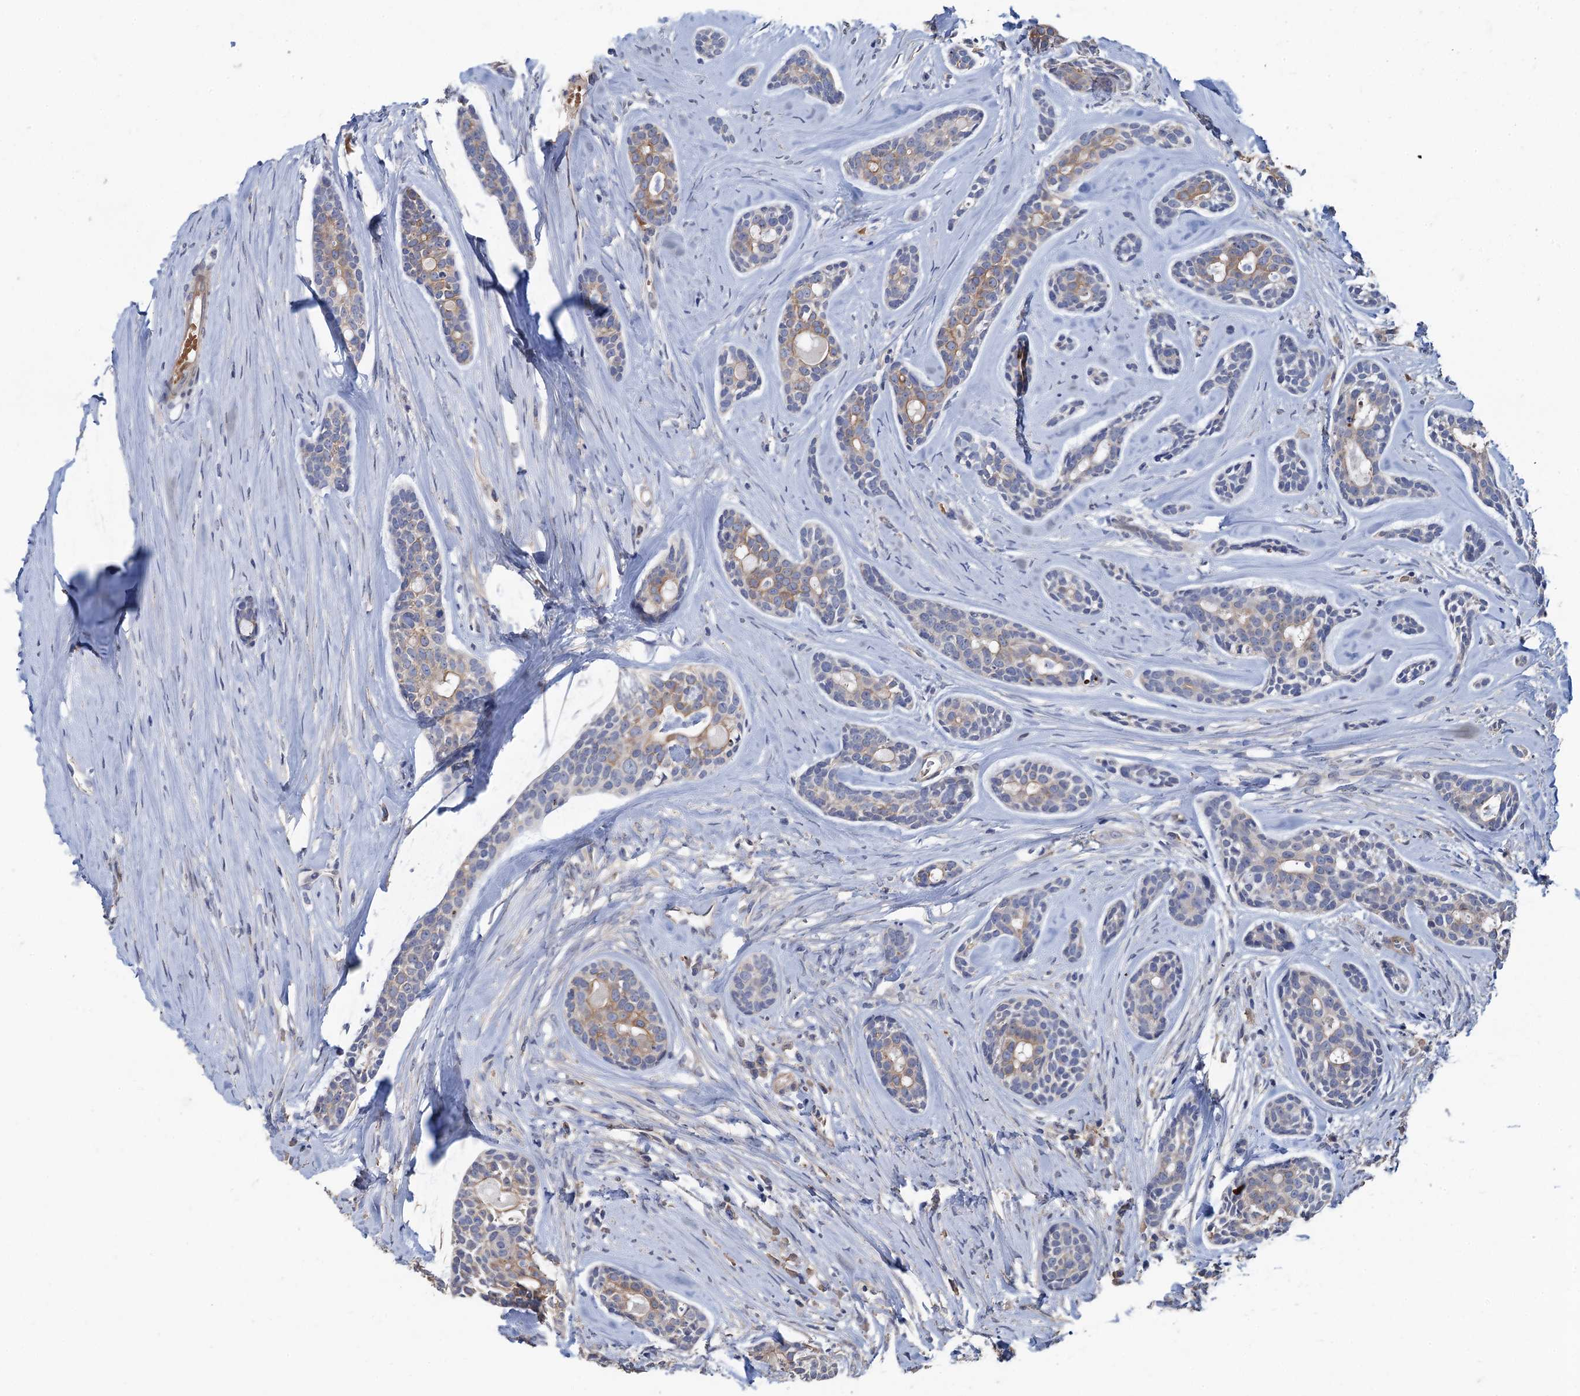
{"staining": {"intensity": "weak", "quantity": "25%-75%", "location": "cytoplasmic/membranous"}, "tissue": "head and neck cancer", "cell_type": "Tumor cells", "image_type": "cancer", "snomed": [{"axis": "morphology", "description": "Adenocarcinoma, NOS"}, {"axis": "topography", "description": "Subcutis"}, {"axis": "topography", "description": "Head-Neck"}], "caption": "Human adenocarcinoma (head and neck) stained with a brown dye shows weak cytoplasmic/membranous positive staining in about 25%-75% of tumor cells.", "gene": "SMCO3", "patient": {"sex": "female", "age": 73}}